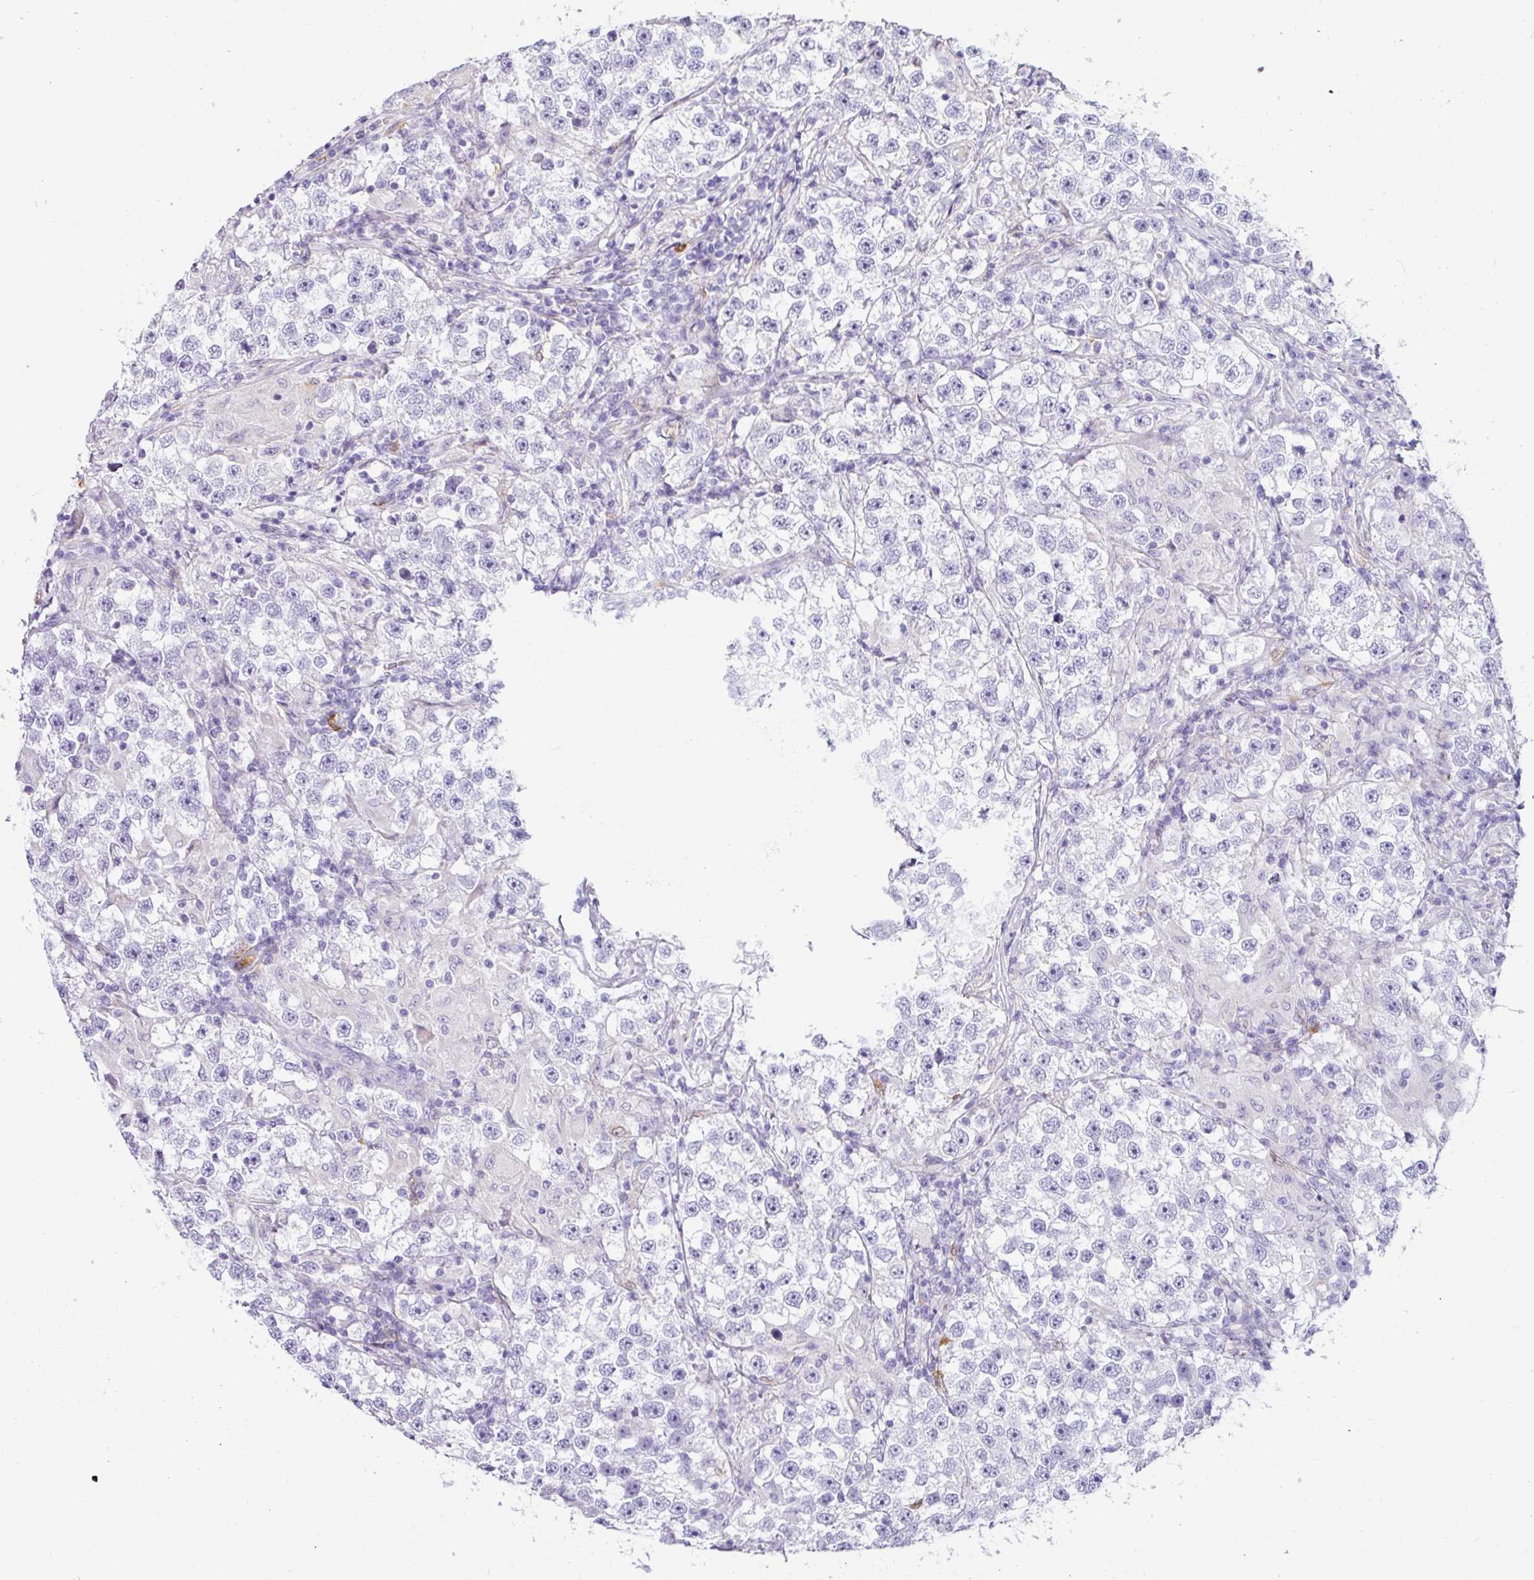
{"staining": {"intensity": "negative", "quantity": "none", "location": "none"}, "tissue": "testis cancer", "cell_type": "Tumor cells", "image_type": "cancer", "snomed": [{"axis": "morphology", "description": "Seminoma, NOS"}, {"axis": "topography", "description": "Testis"}], "caption": "Tumor cells are negative for brown protein staining in testis cancer (seminoma).", "gene": "SH2D3C", "patient": {"sex": "male", "age": 46}}